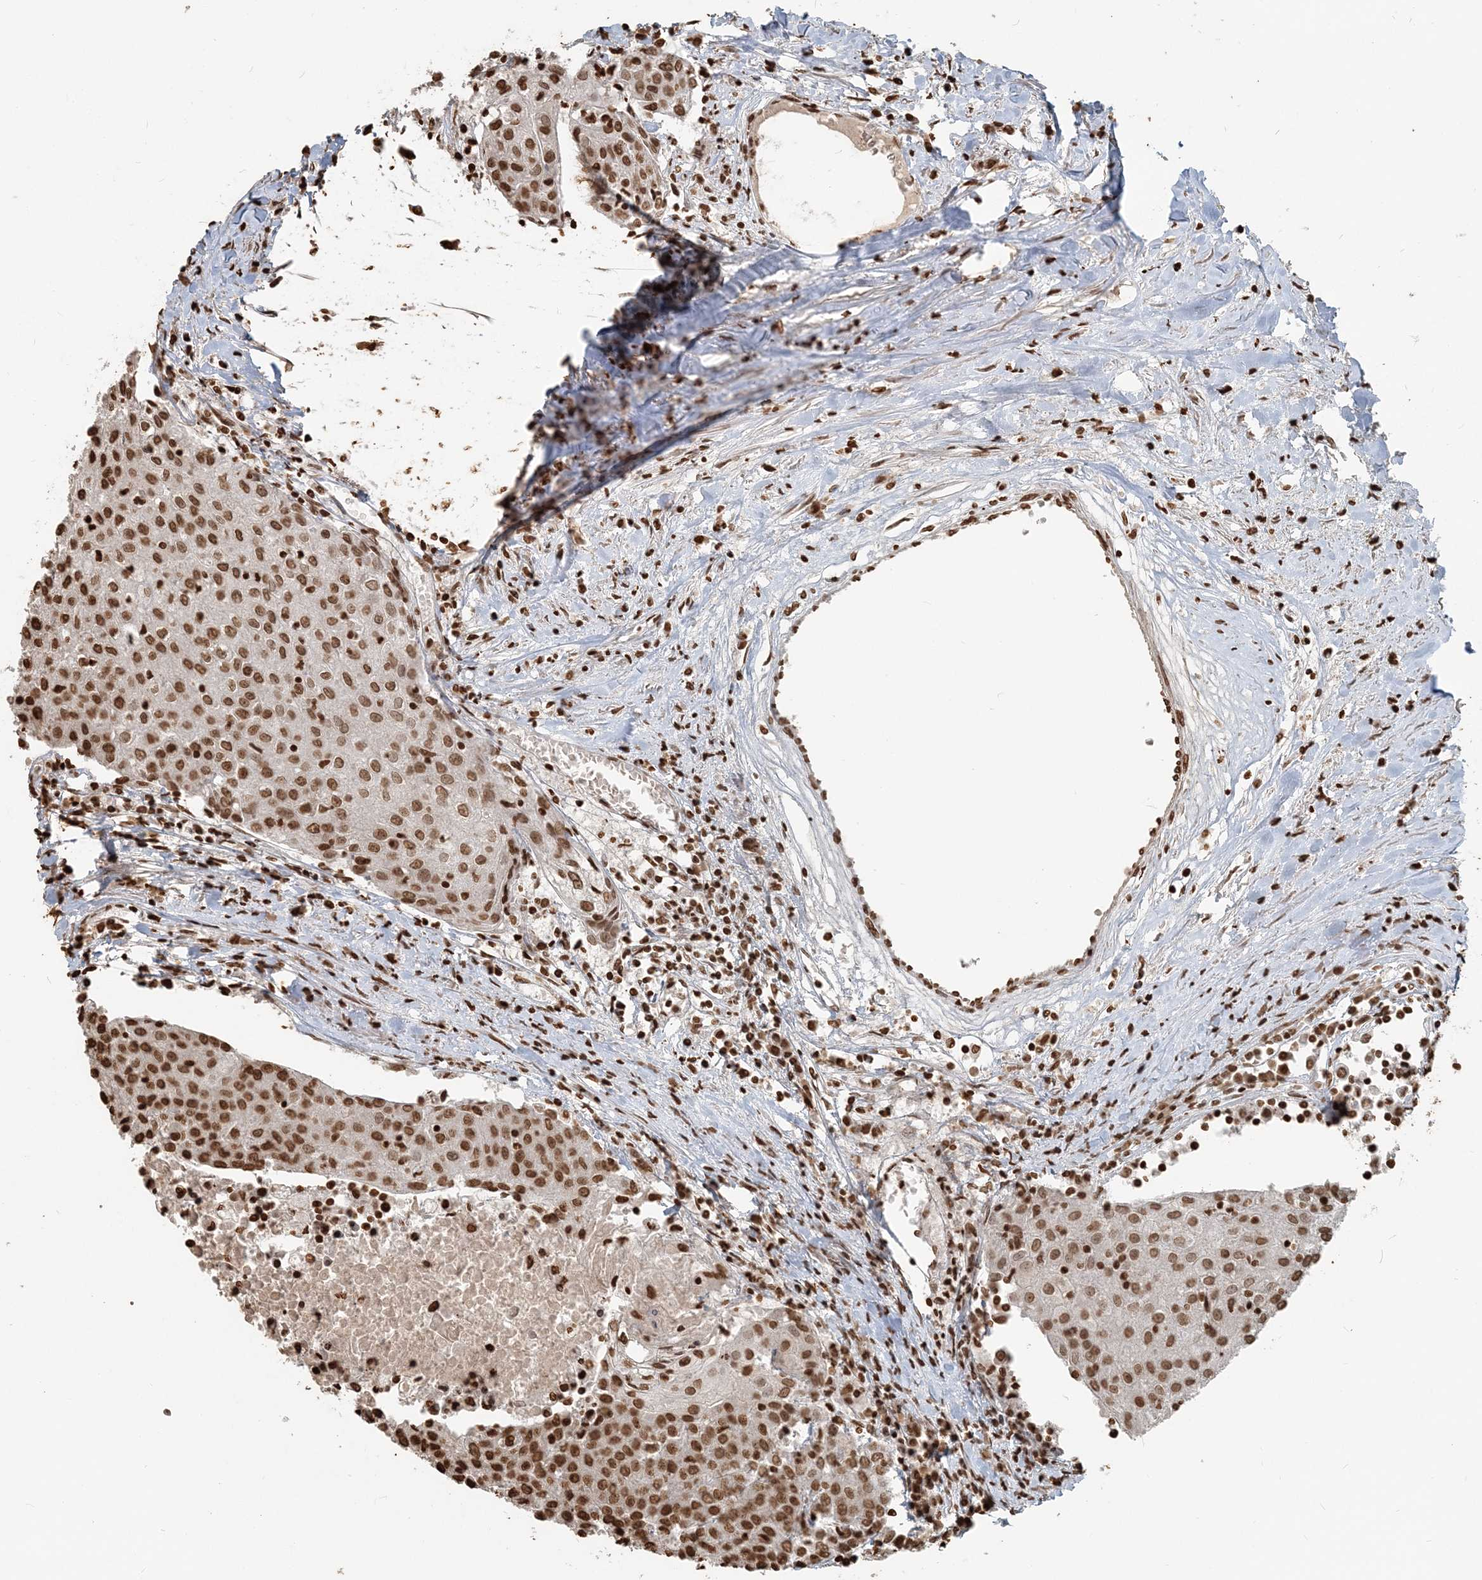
{"staining": {"intensity": "moderate", "quantity": ">75%", "location": "nuclear"}, "tissue": "urothelial cancer", "cell_type": "Tumor cells", "image_type": "cancer", "snomed": [{"axis": "morphology", "description": "Urothelial carcinoma, High grade"}, {"axis": "topography", "description": "Urinary bladder"}], "caption": "A brown stain shows moderate nuclear positivity of a protein in urothelial cancer tumor cells.", "gene": "H3-3B", "patient": {"sex": "female", "age": 85}}